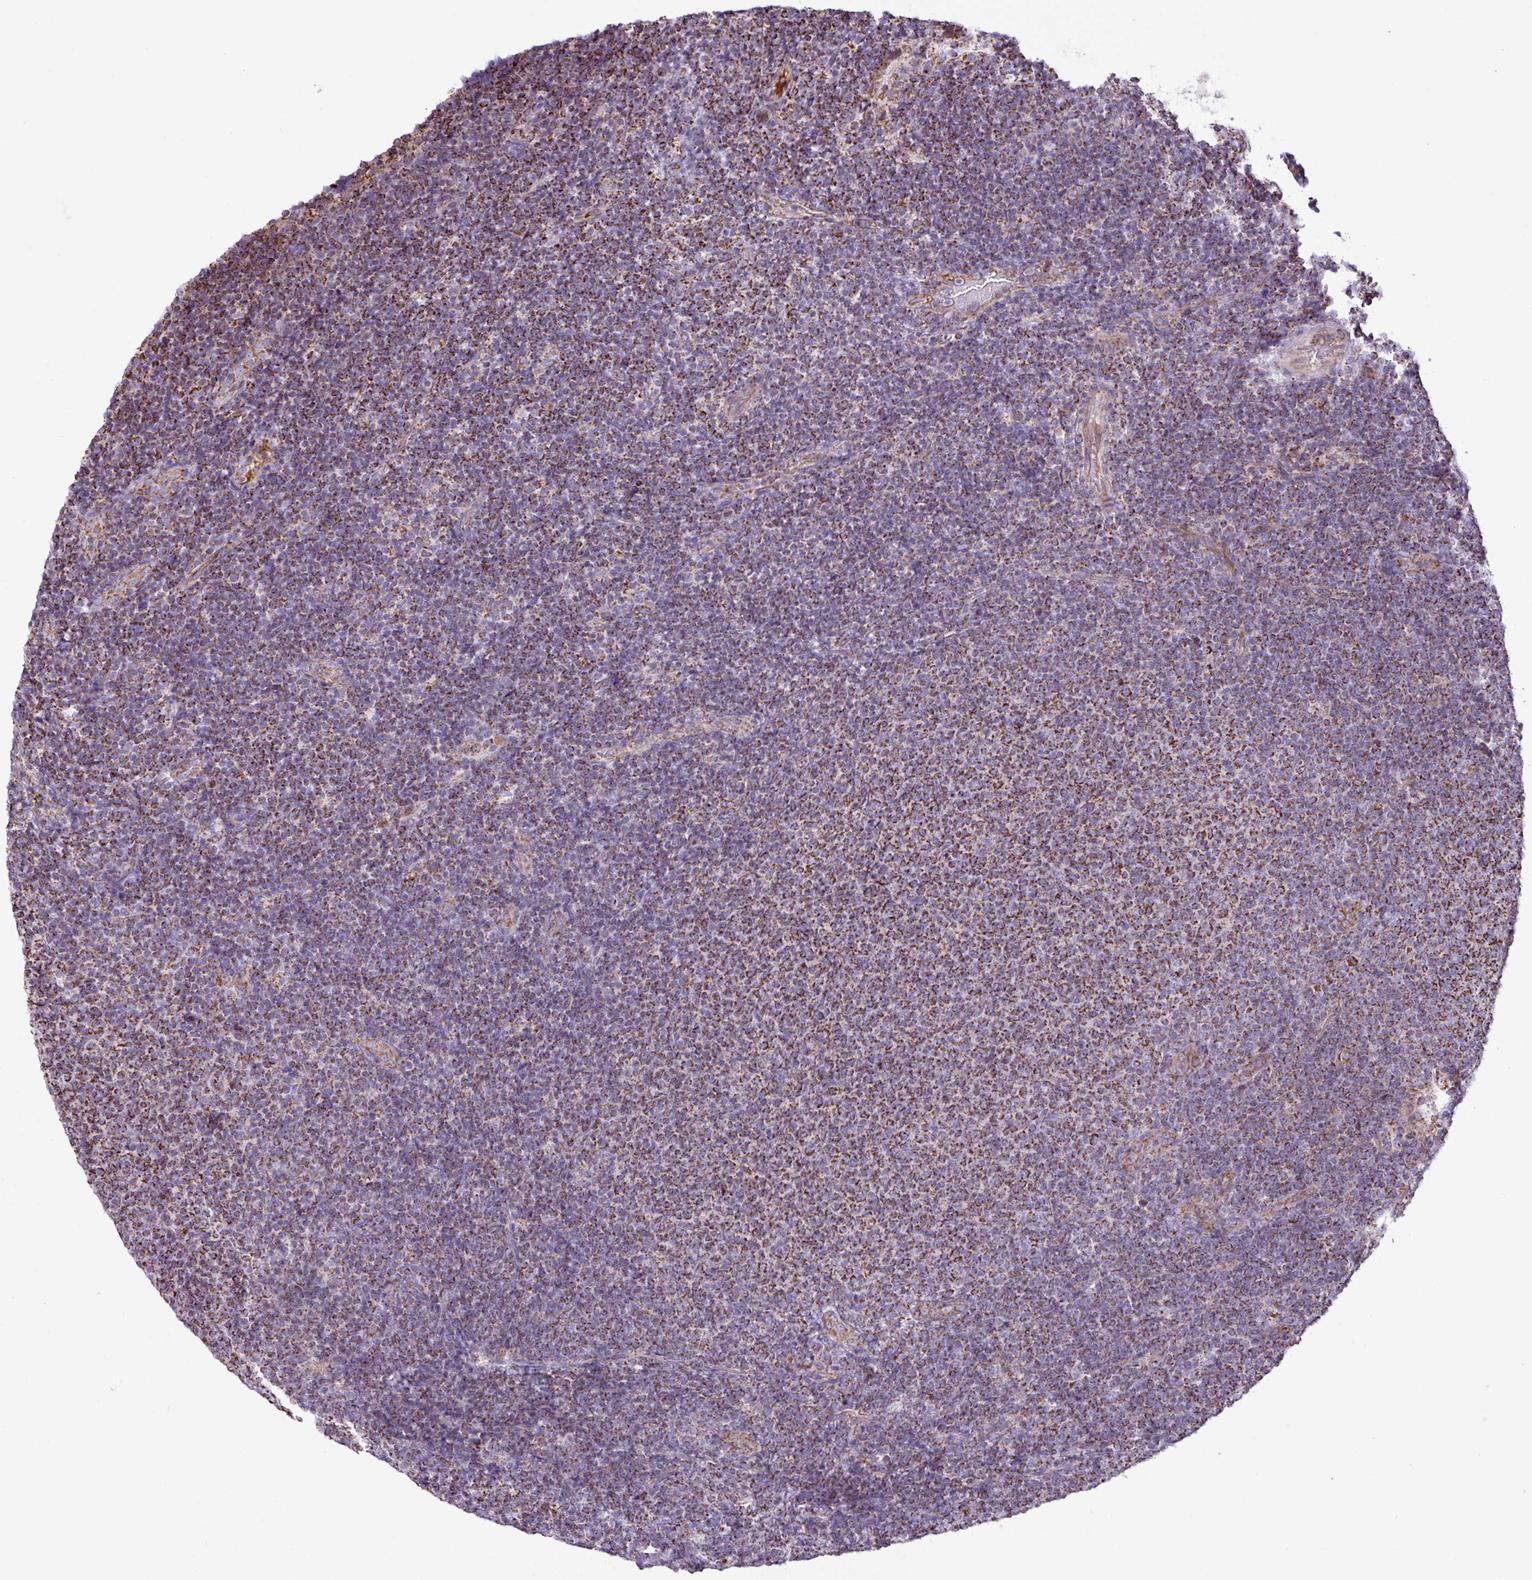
{"staining": {"intensity": "moderate", "quantity": ">75%", "location": "cytoplasmic/membranous"}, "tissue": "lymphoma", "cell_type": "Tumor cells", "image_type": "cancer", "snomed": [{"axis": "morphology", "description": "Malignant lymphoma, non-Hodgkin's type, Low grade"}, {"axis": "topography", "description": "Lymph node"}], "caption": "Immunohistochemical staining of malignant lymphoma, non-Hodgkin's type (low-grade) demonstrates medium levels of moderate cytoplasmic/membranous positivity in about >75% of tumor cells. The staining was performed using DAB (3,3'-diaminobenzidine), with brown indicating positive protein expression. Nuclei are stained blue with hematoxylin.", "gene": "RTL3", "patient": {"sex": "male", "age": 66}}